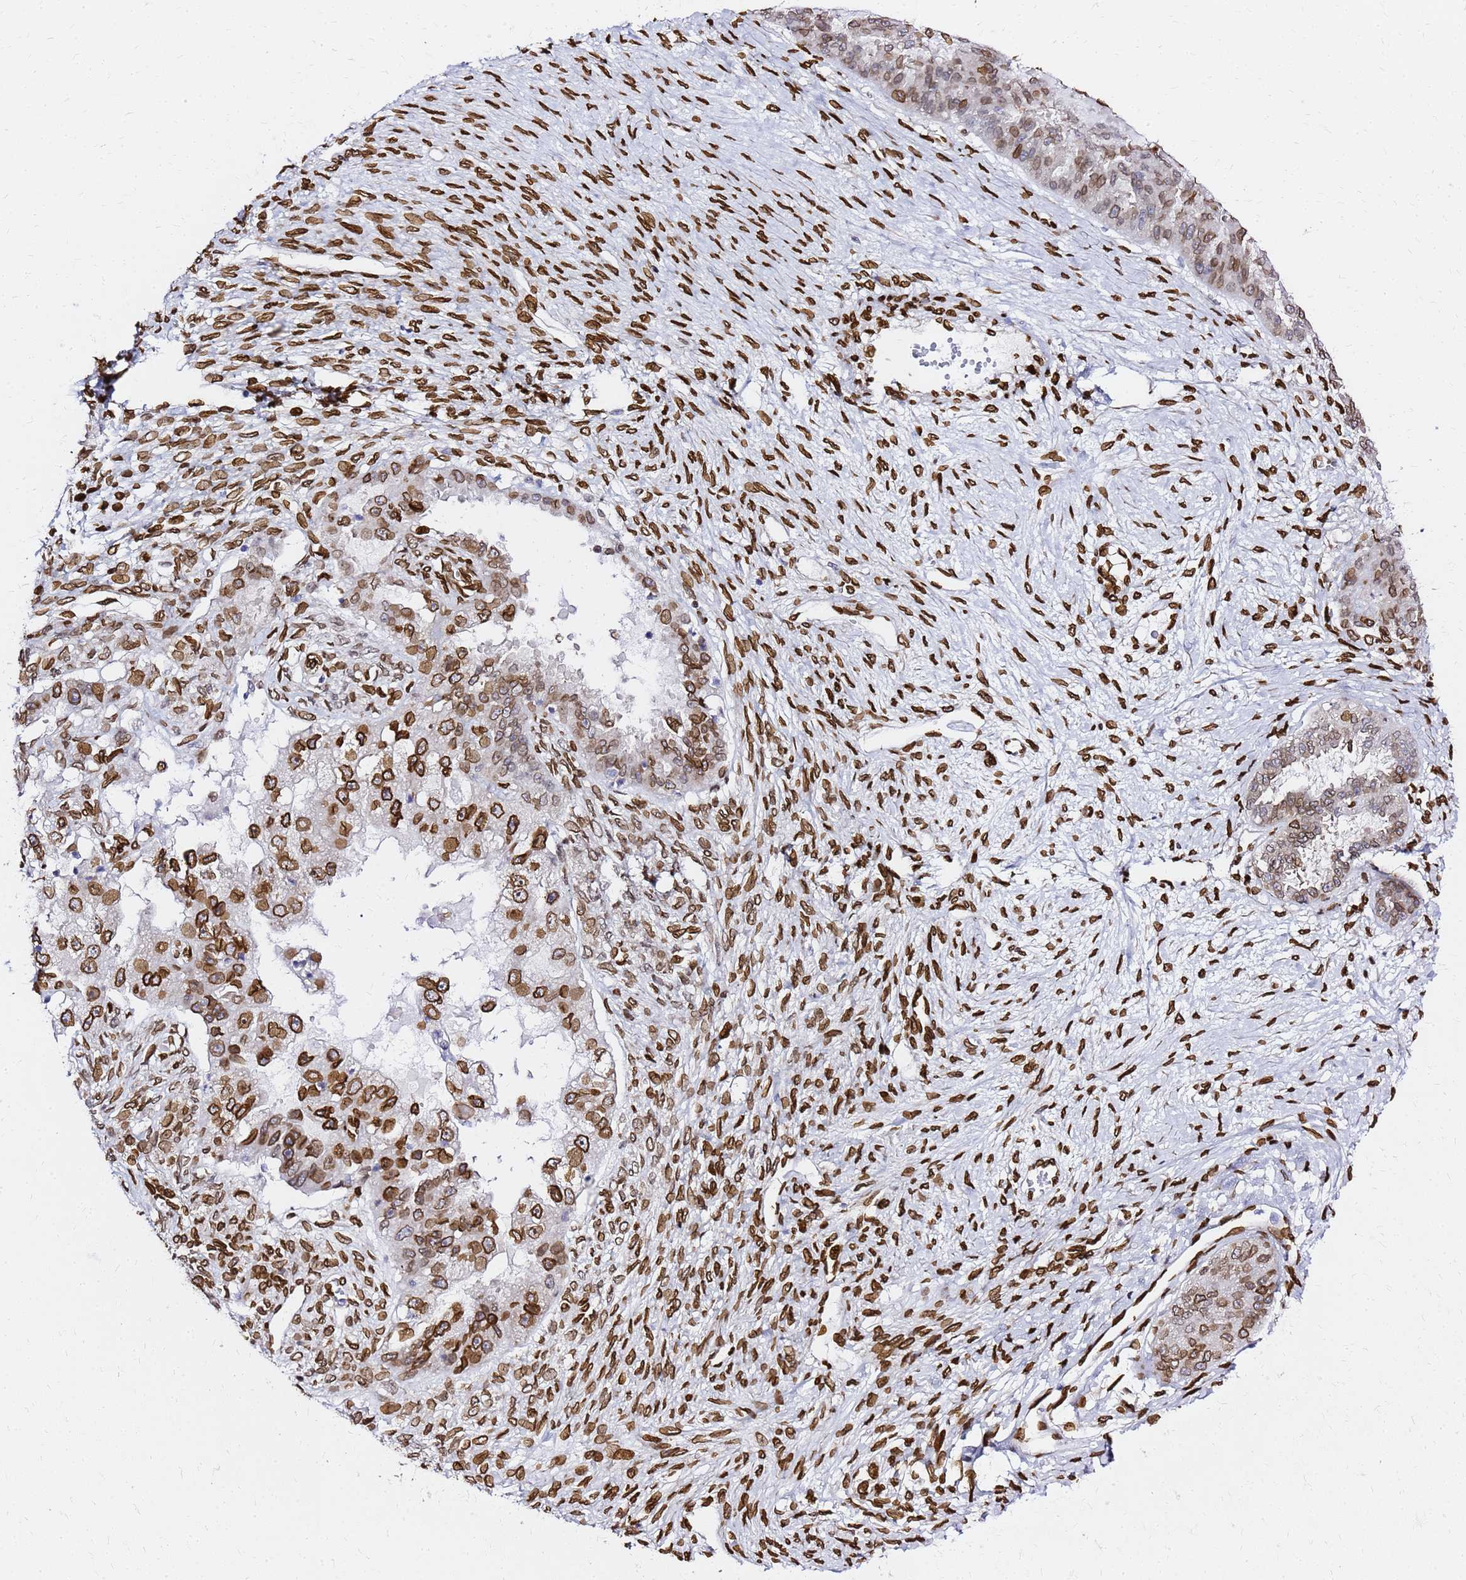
{"staining": {"intensity": "moderate", "quantity": "25%-75%", "location": "cytoplasmic/membranous,nuclear"}, "tissue": "ovarian cancer", "cell_type": "Tumor cells", "image_type": "cancer", "snomed": [{"axis": "morphology", "description": "Cystadenocarcinoma, serous, NOS"}, {"axis": "topography", "description": "Ovary"}], "caption": "Ovarian serous cystadenocarcinoma stained with a brown dye exhibits moderate cytoplasmic/membranous and nuclear positive expression in about 25%-75% of tumor cells.", "gene": "C6orf141", "patient": {"sex": "female", "age": 58}}